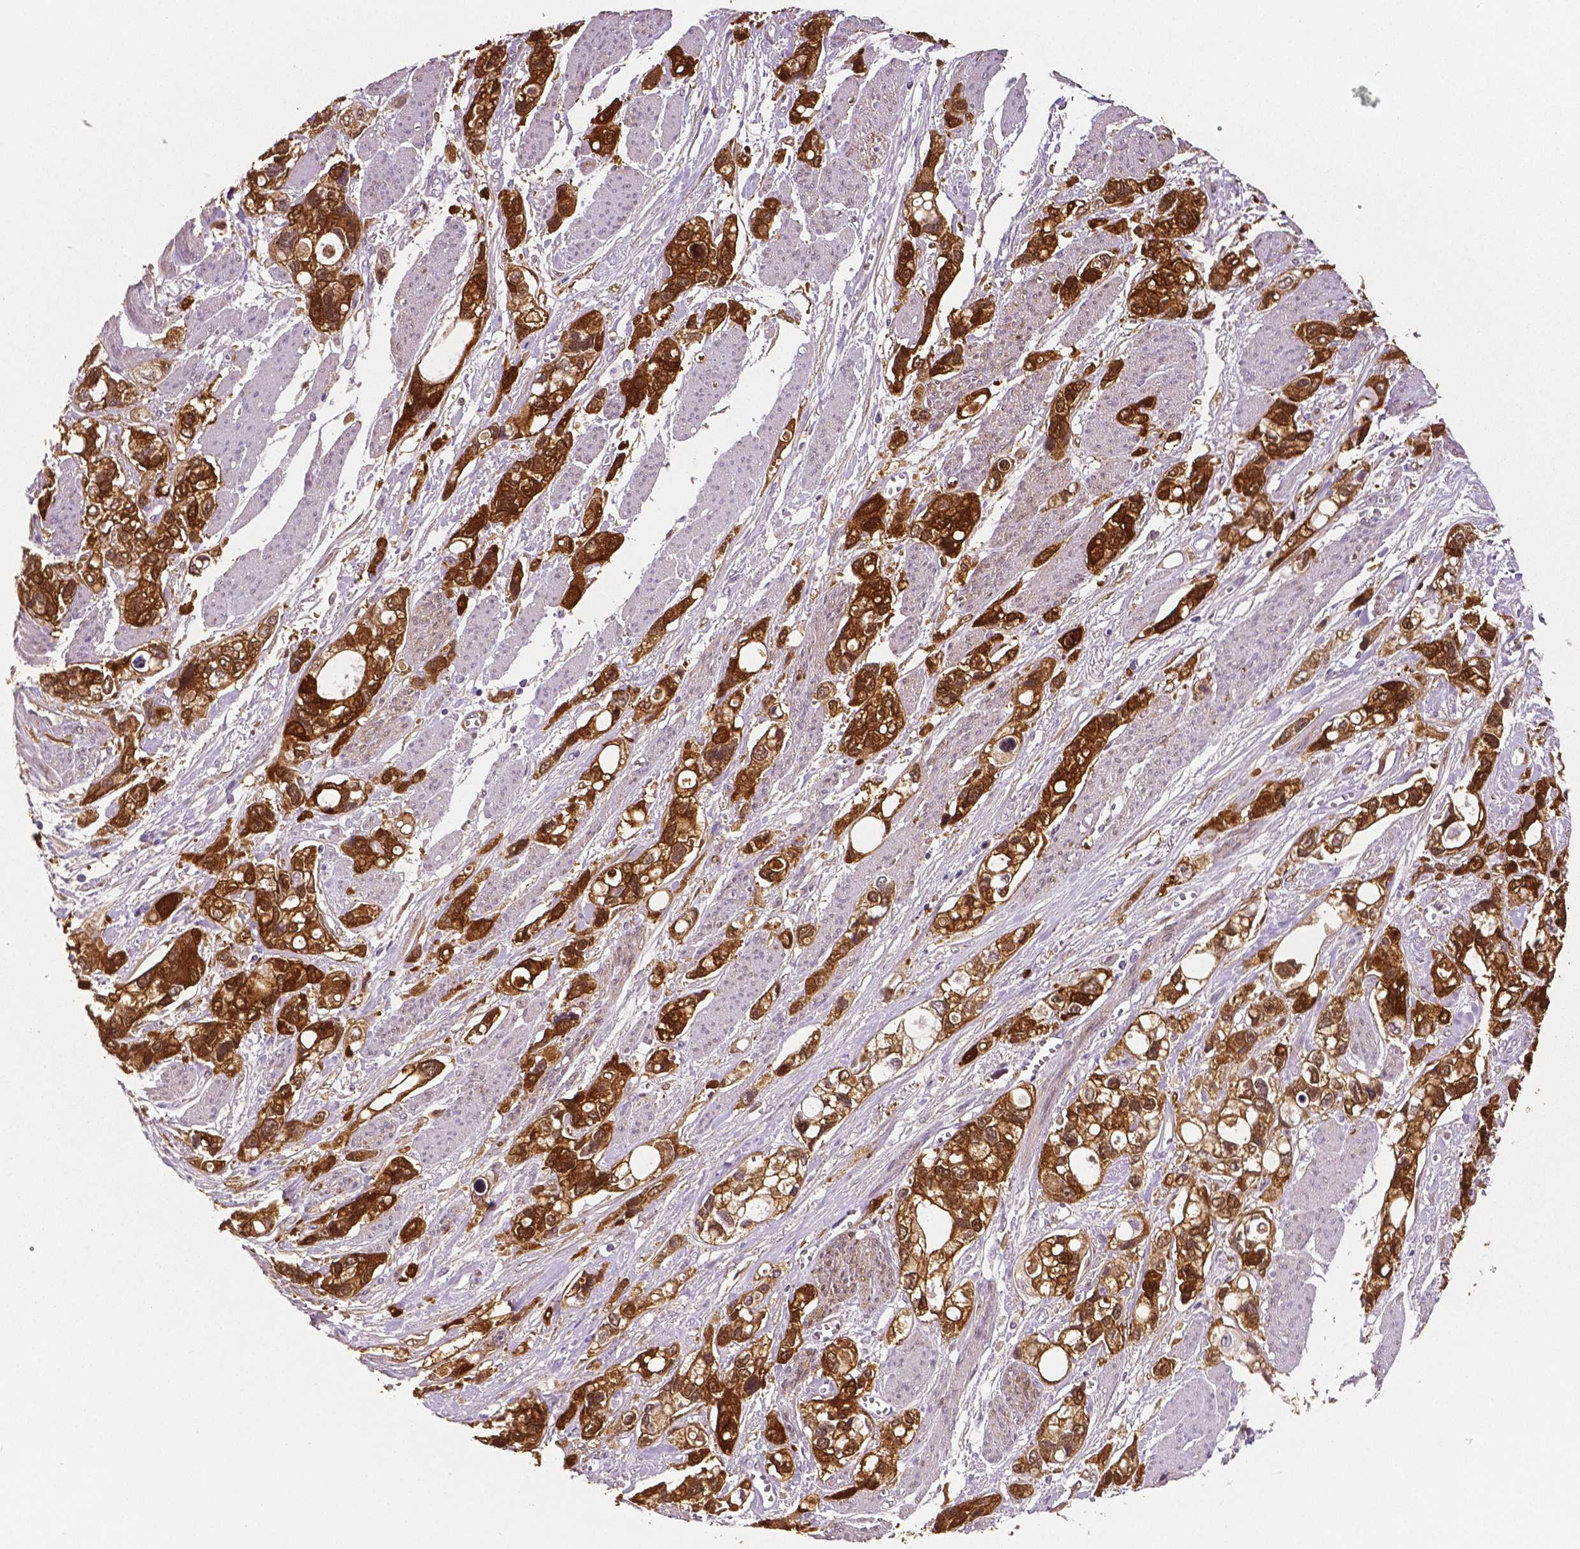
{"staining": {"intensity": "strong", "quantity": ">75%", "location": "cytoplasmic/membranous"}, "tissue": "stomach cancer", "cell_type": "Tumor cells", "image_type": "cancer", "snomed": [{"axis": "morphology", "description": "Adenocarcinoma, NOS"}, {"axis": "topography", "description": "Stomach, upper"}], "caption": "Protein staining of stomach cancer (adenocarcinoma) tissue displays strong cytoplasmic/membranous staining in approximately >75% of tumor cells.", "gene": "PHGDH", "patient": {"sex": "female", "age": 81}}